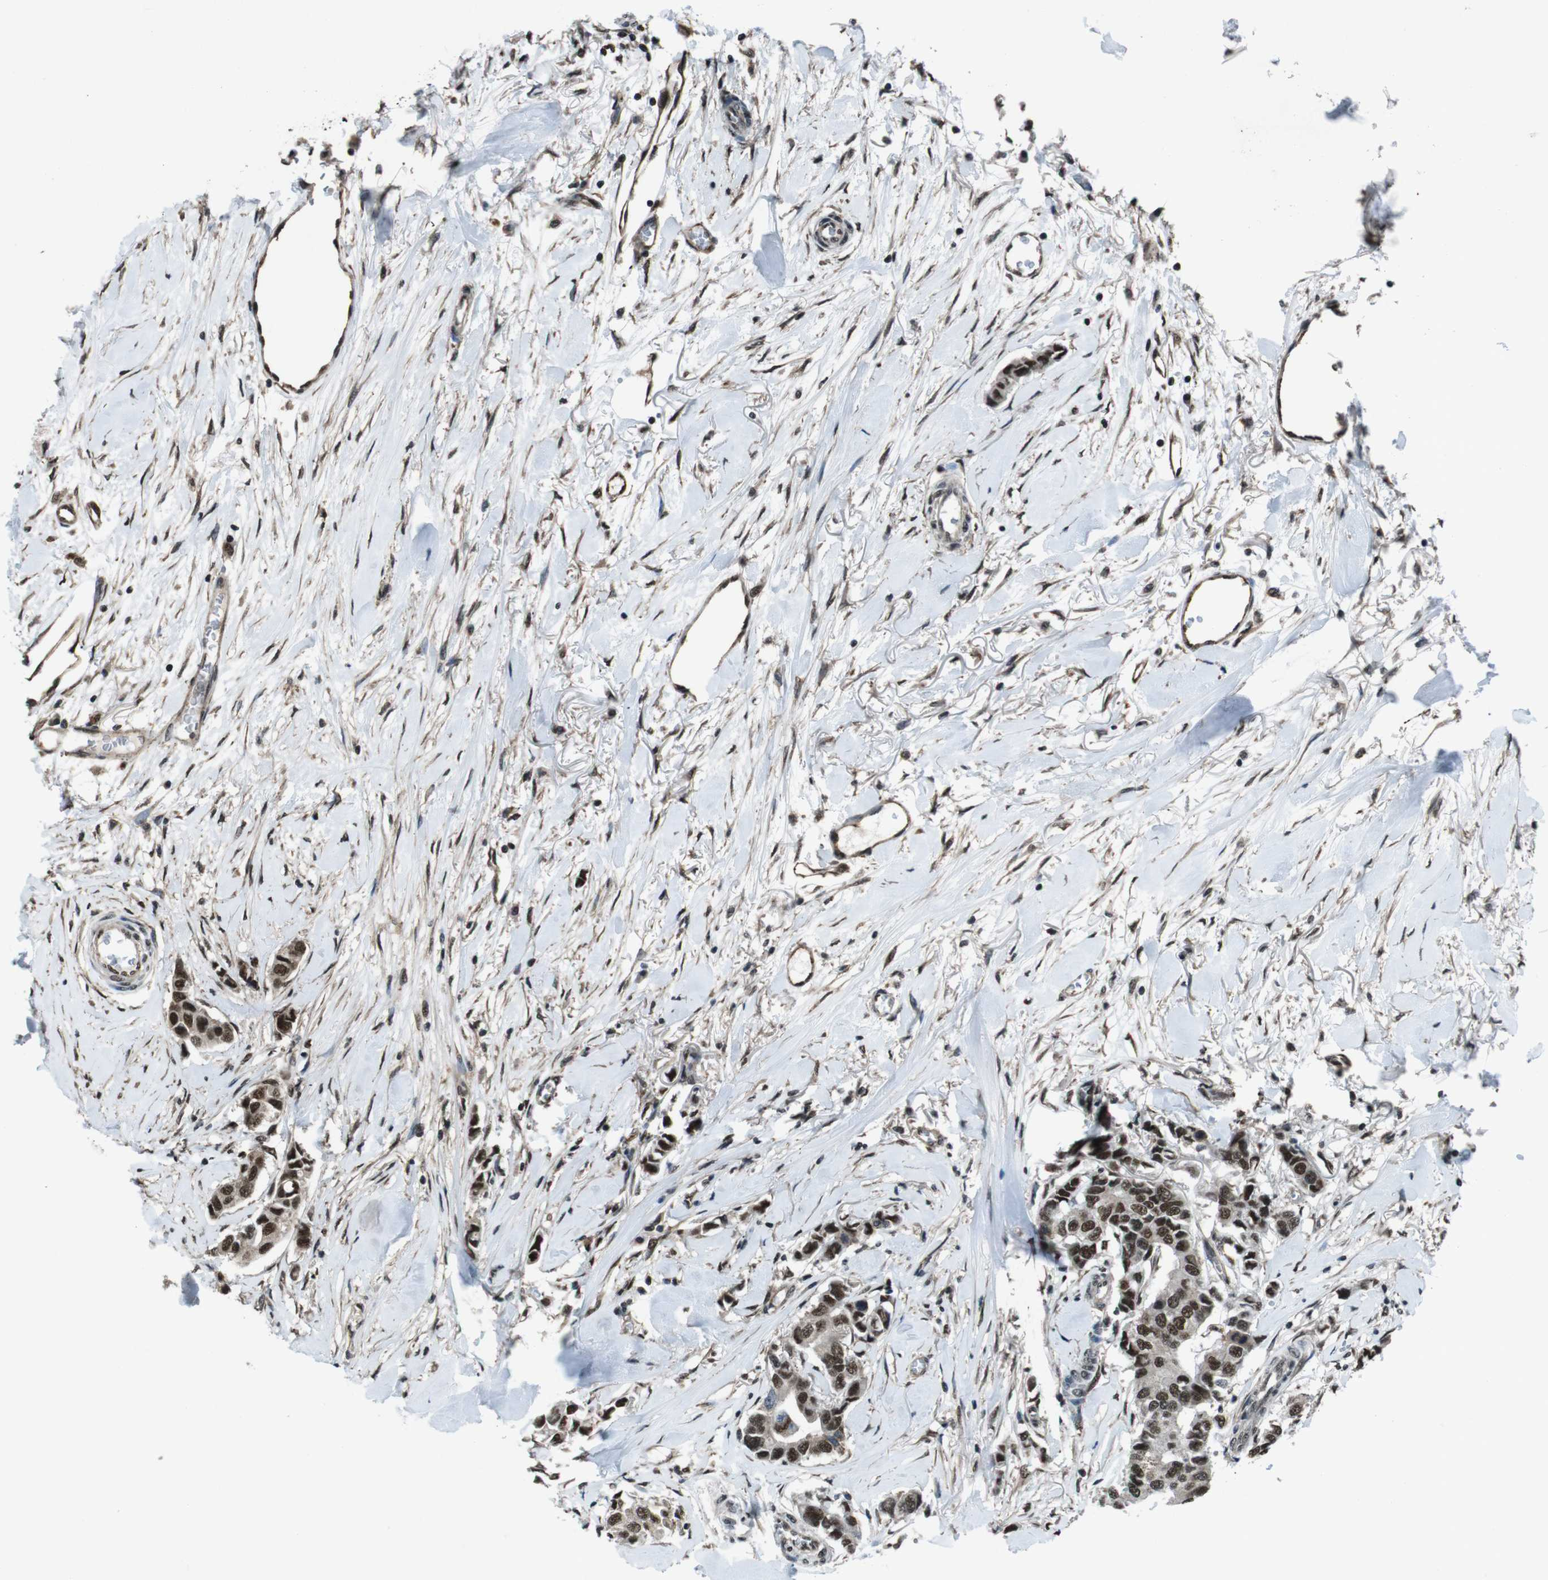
{"staining": {"intensity": "strong", "quantity": ">75%", "location": "nuclear"}, "tissue": "breast cancer", "cell_type": "Tumor cells", "image_type": "cancer", "snomed": [{"axis": "morphology", "description": "Duct carcinoma"}, {"axis": "topography", "description": "Breast"}], "caption": "Brown immunohistochemical staining in breast cancer (infiltrating ductal carcinoma) shows strong nuclear positivity in approximately >75% of tumor cells.", "gene": "NR4A2", "patient": {"sex": "female", "age": 80}}